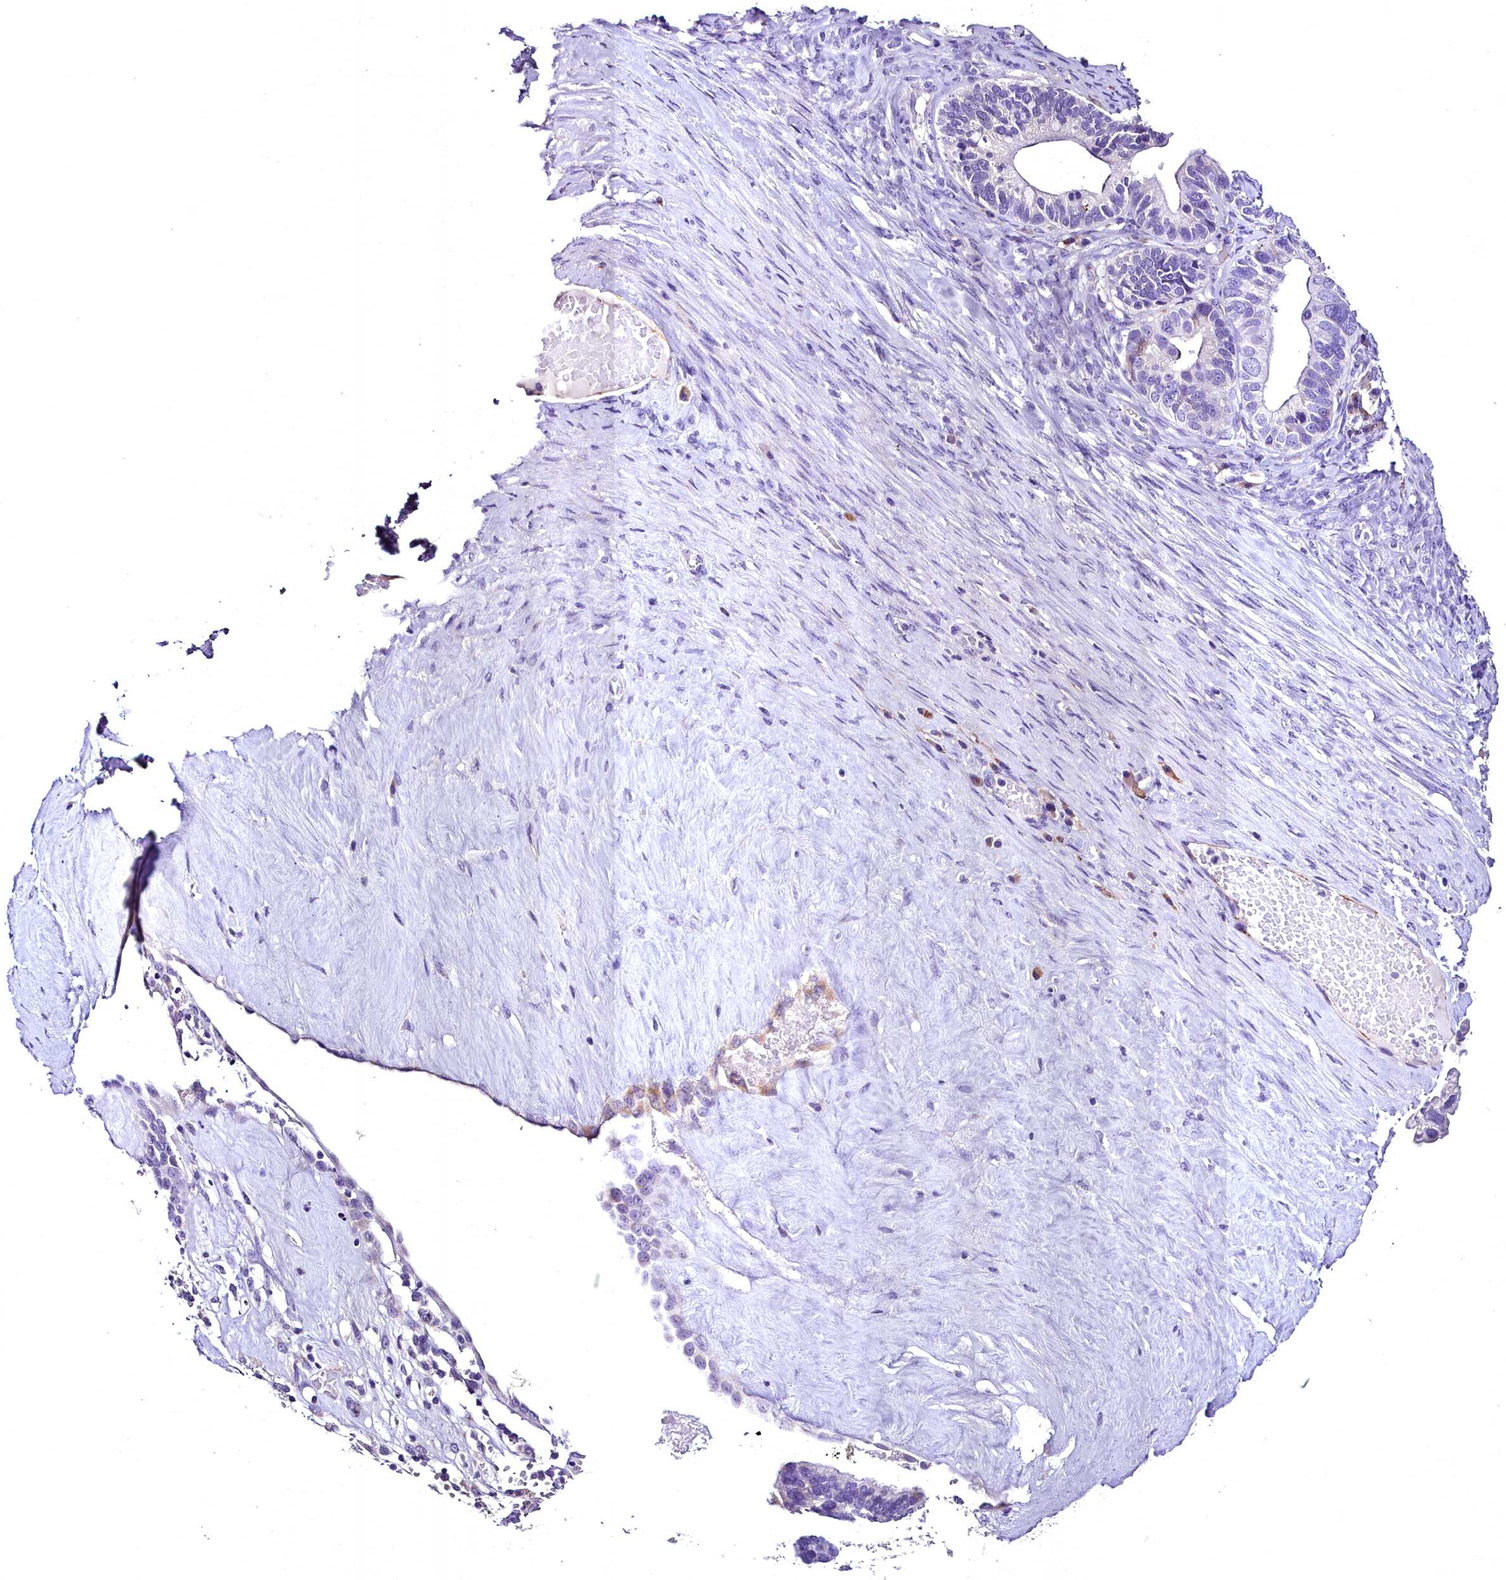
{"staining": {"intensity": "negative", "quantity": "none", "location": "none"}, "tissue": "ovarian cancer", "cell_type": "Tumor cells", "image_type": "cancer", "snomed": [{"axis": "morphology", "description": "Cystadenocarcinoma, serous, NOS"}, {"axis": "topography", "description": "Ovary"}], "caption": "Immunohistochemistry (IHC) image of human ovarian serous cystadenocarcinoma stained for a protein (brown), which exhibits no positivity in tumor cells.", "gene": "MS4A18", "patient": {"sex": "female", "age": 56}}